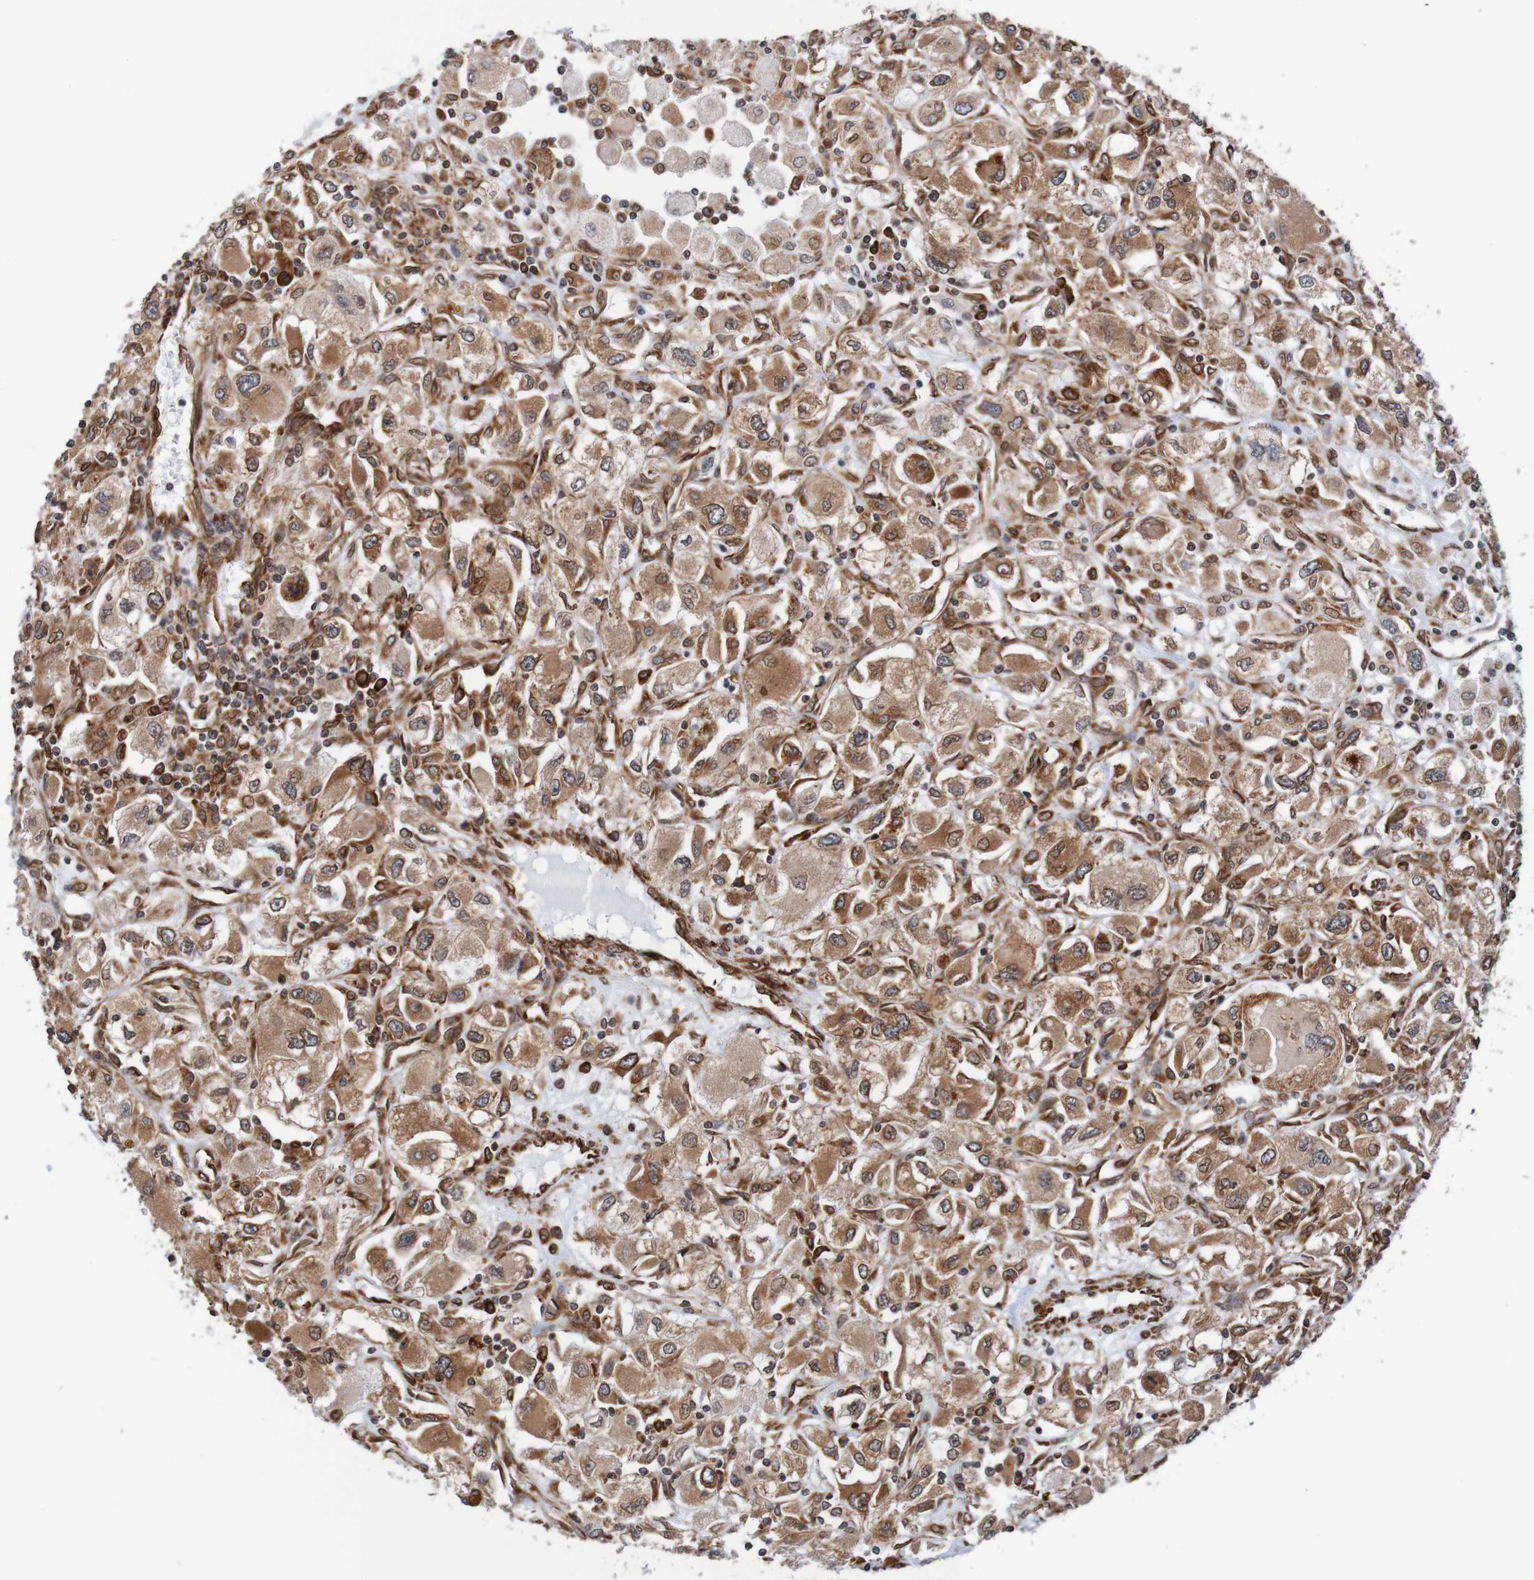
{"staining": {"intensity": "strong", "quantity": ">75%", "location": "cytoplasmic/membranous,nuclear"}, "tissue": "renal cancer", "cell_type": "Tumor cells", "image_type": "cancer", "snomed": [{"axis": "morphology", "description": "Adenocarcinoma, NOS"}, {"axis": "topography", "description": "Kidney"}], "caption": "This image reveals renal cancer stained with immunohistochemistry (IHC) to label a protein in brown. The cytoplasmic/membranous and nuclear of tumor cells show strong positivity for the protein. Nuclei are counter-stained blue.", "gene": "TMEM109", "patient": {"sex": "female", "age": 52}}